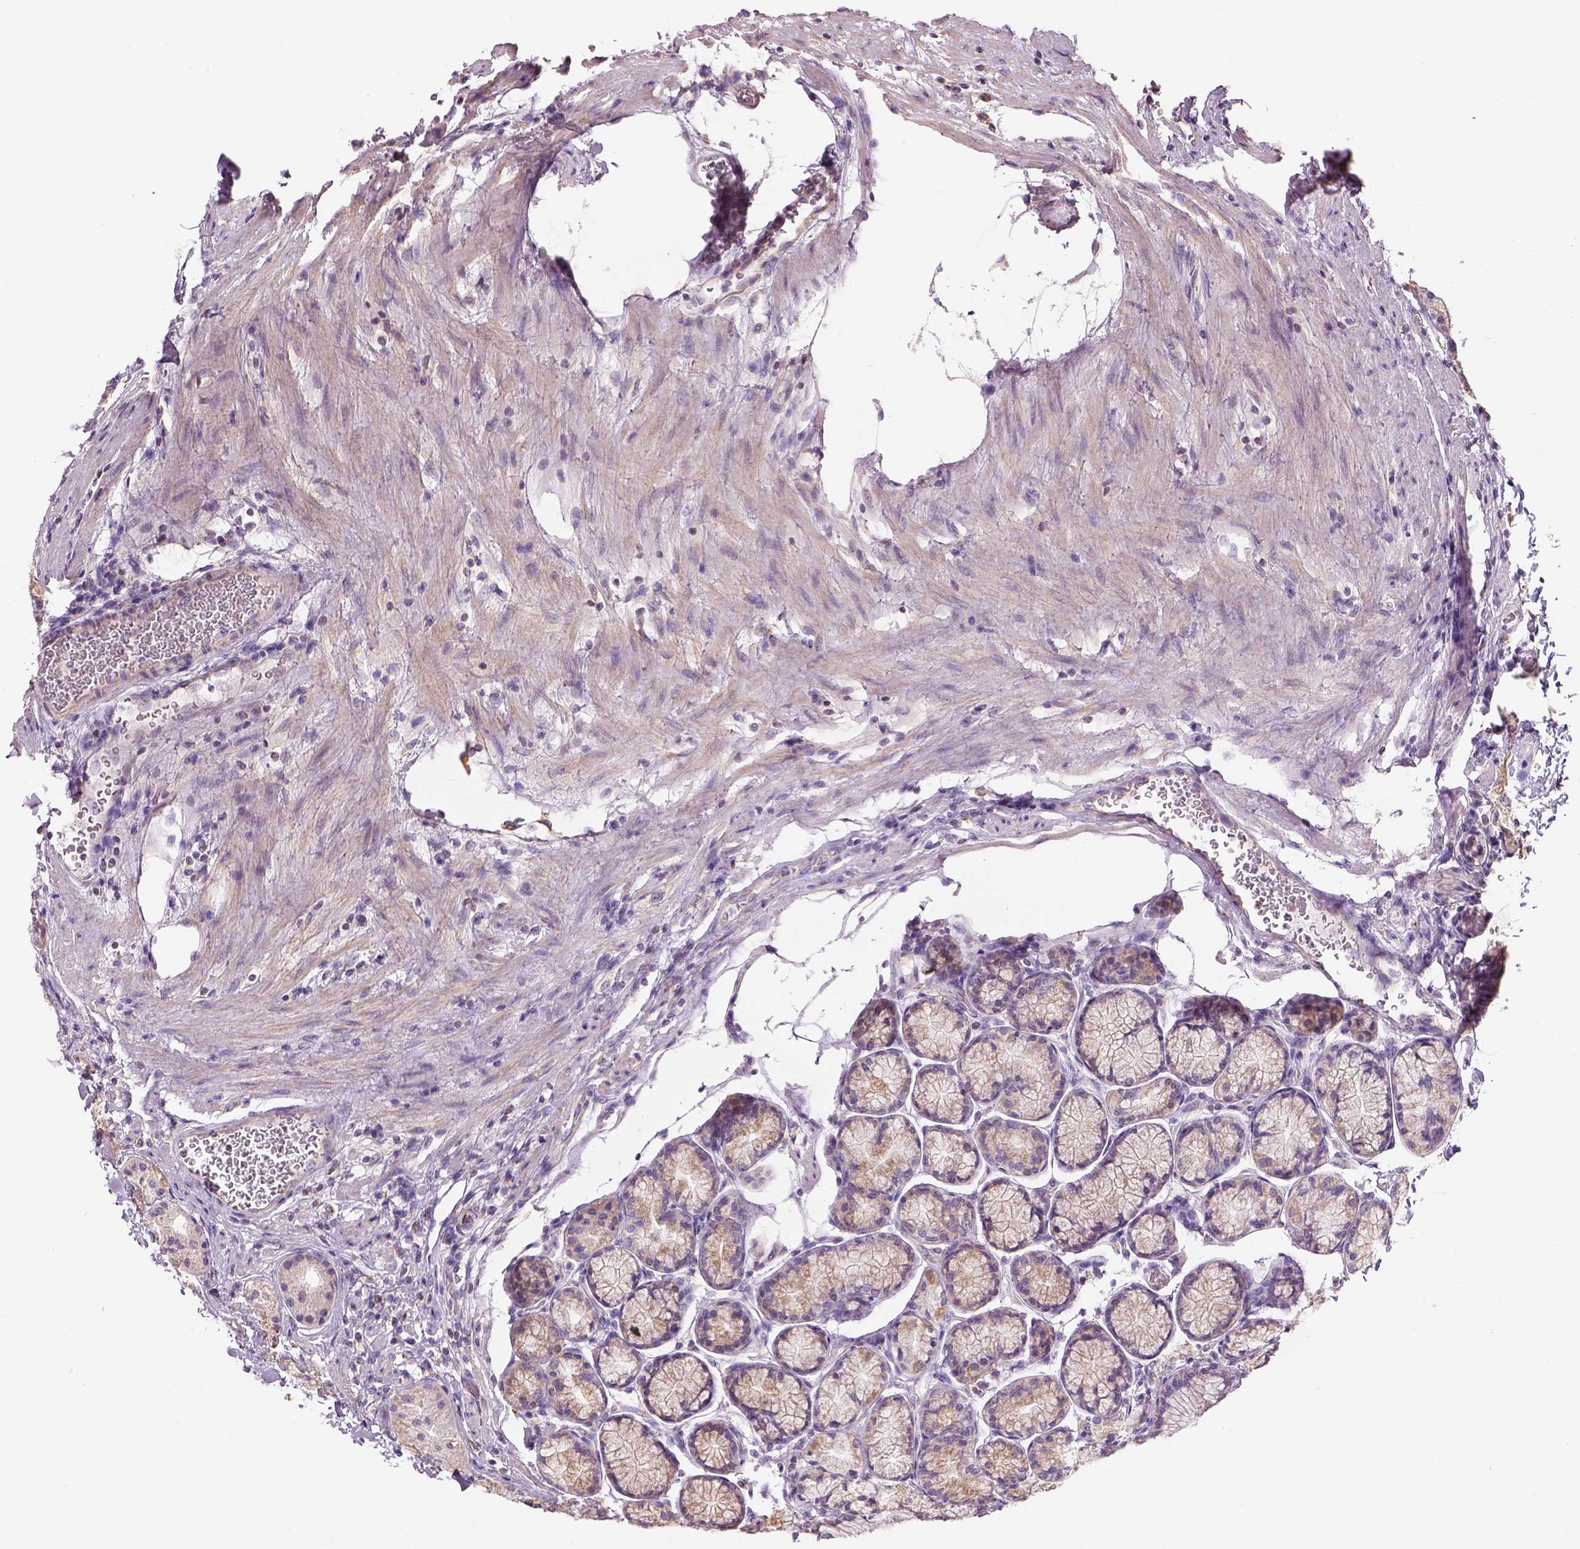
{"staining": {"intensity": "weak", "quantity": "<25%", "location": "cytoplasmic/membranous"}, "tissue": "stomach", "cell_type": "Glandular cells", "image_type": "normal", "snomed": [{"axis": "morphology", "description": "Normal tissue, NOS"}, {"axis": "morphology", "description": "Adenocarcinoma, NOS"}, {"axis": "morphology", "description": "Adenocarcinoma, High grade"}, {"axis": "topography", "description": "Stomach, upper"}, {"axis": "topography", "description": "Stomach"}], "caption": "Glandular cells show no significant protein expression in benign stomach. Brightfield microscopy of immunohistochemistry (IHC) stained with DAB (3,3'-diaminobenzidine) (brown) and hematoxylin (blue), captured at high magnification.", "gene": "IFT52", "patient": {"sex": "female", "age": 65}}